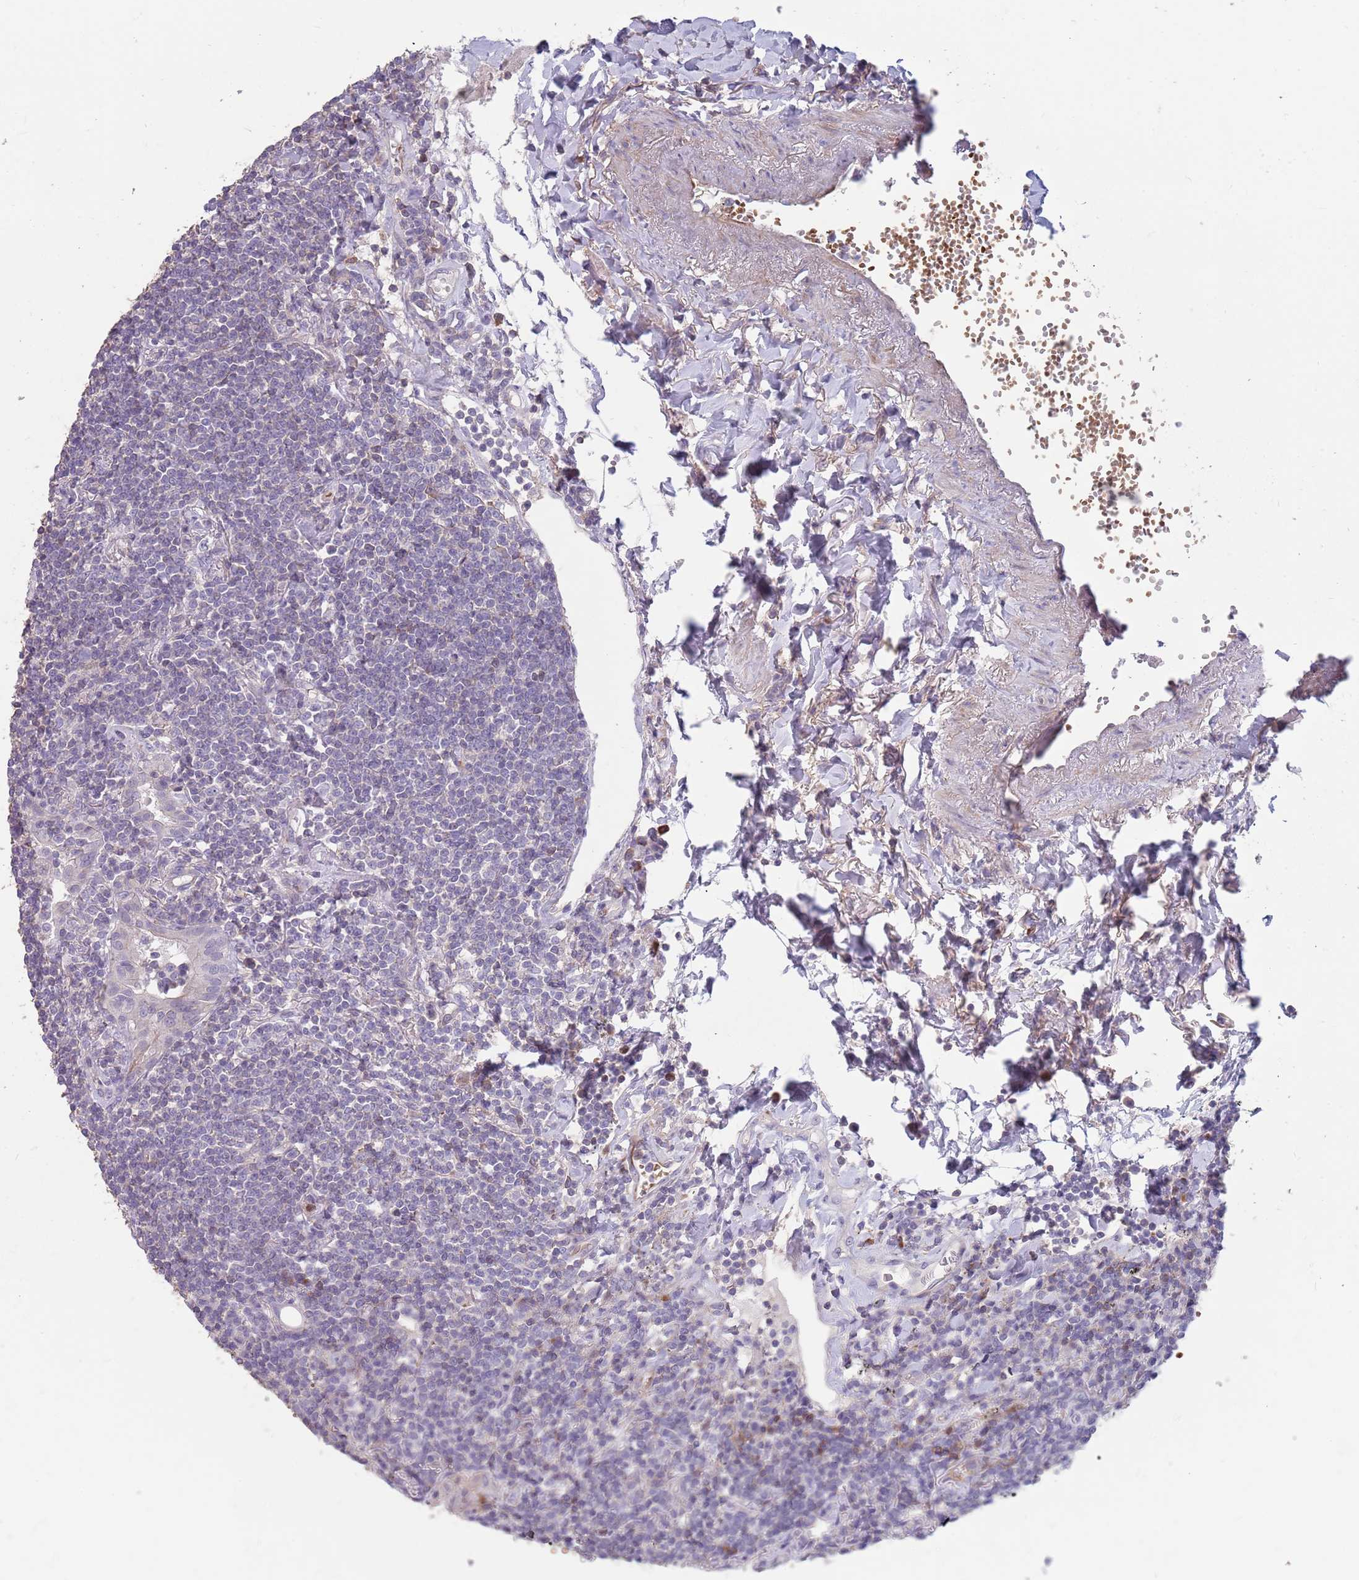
{"staining": {"intensity": "negative", "quantity": "none", "location": "none"}, "tissue": "lymphoma", "cell_type": "Tumor cells", "image_type": "cancer", "snomed": [{"axis": "morphology", "description": "Malignant lymphoma, non-Hodgkin's type, Low grade"}, {"axis": "topography", "description": "Lung"}], "caption": "Immunohistochemical staining of human malignant lymphoma, non-Hodgkin's type (low-grade) exhibits no significant expression in tumor cells.", "gene": "ZNF14", "patient": {"sex": "female", "age": 71}}